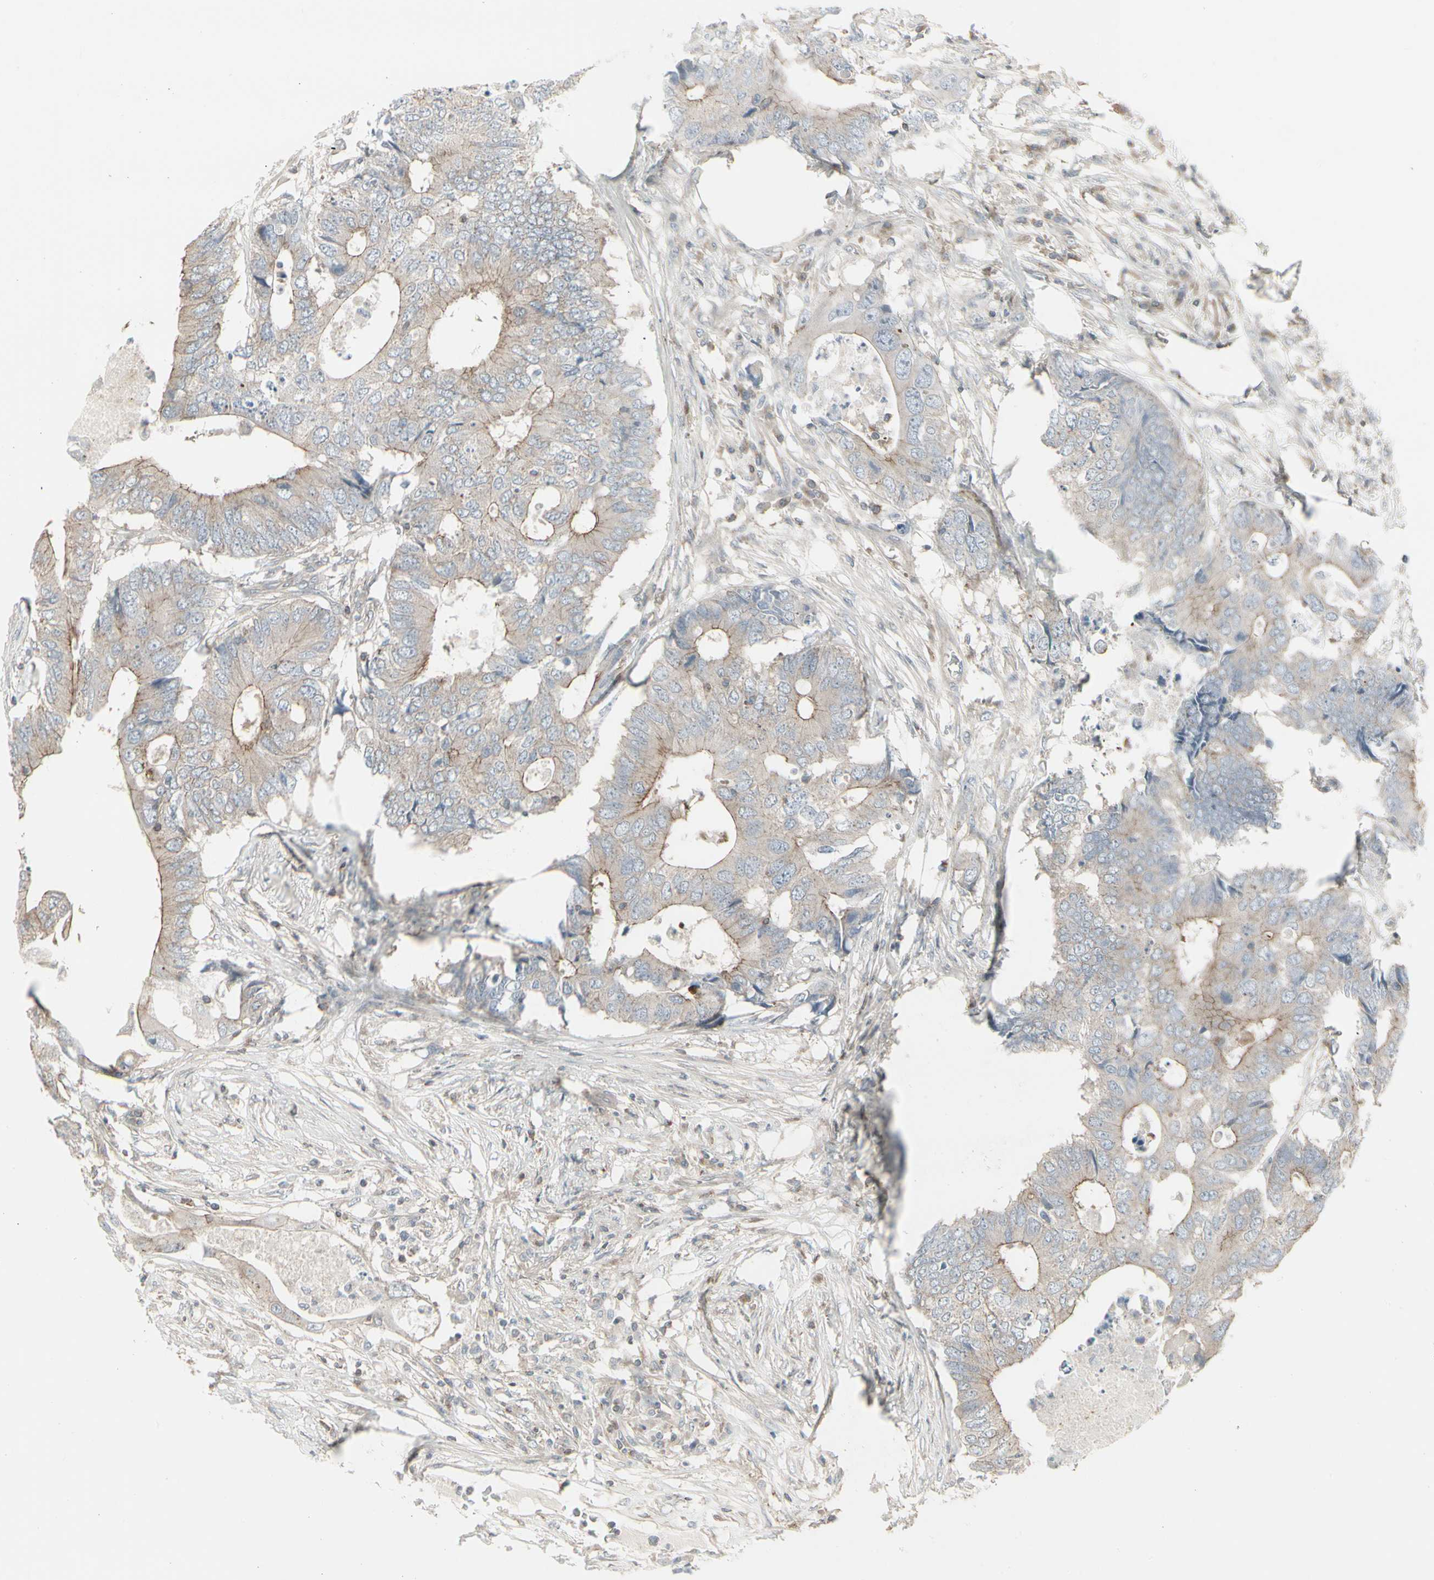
{"staining": {"intensity": "weak", "quantity": ">75%", "location": "cytoplasmic/membranous"}, "tissue": "colorectal cancer", "cell_type": "Tumor cells", "image_type": "cancer", "snomed": [{"axis": "morphology", "description": "Adenocarcinoma, NOS"}, {"axis": "topography", "description": "Colon"}], "caption": "Protein staining by immunohistochemistry demonstrates weak cytoplasmic/membranous staining in approximately >75% of tumor cells in adenocarcinoma (colorectal). The staining was performed using DAB to visualize the protein expression in brown, while the nuclei were stained in blue with hematoxylin (Magnification: 20x).", "gene": "EPS15", "patient": {"sex": "male", "age": 71}}